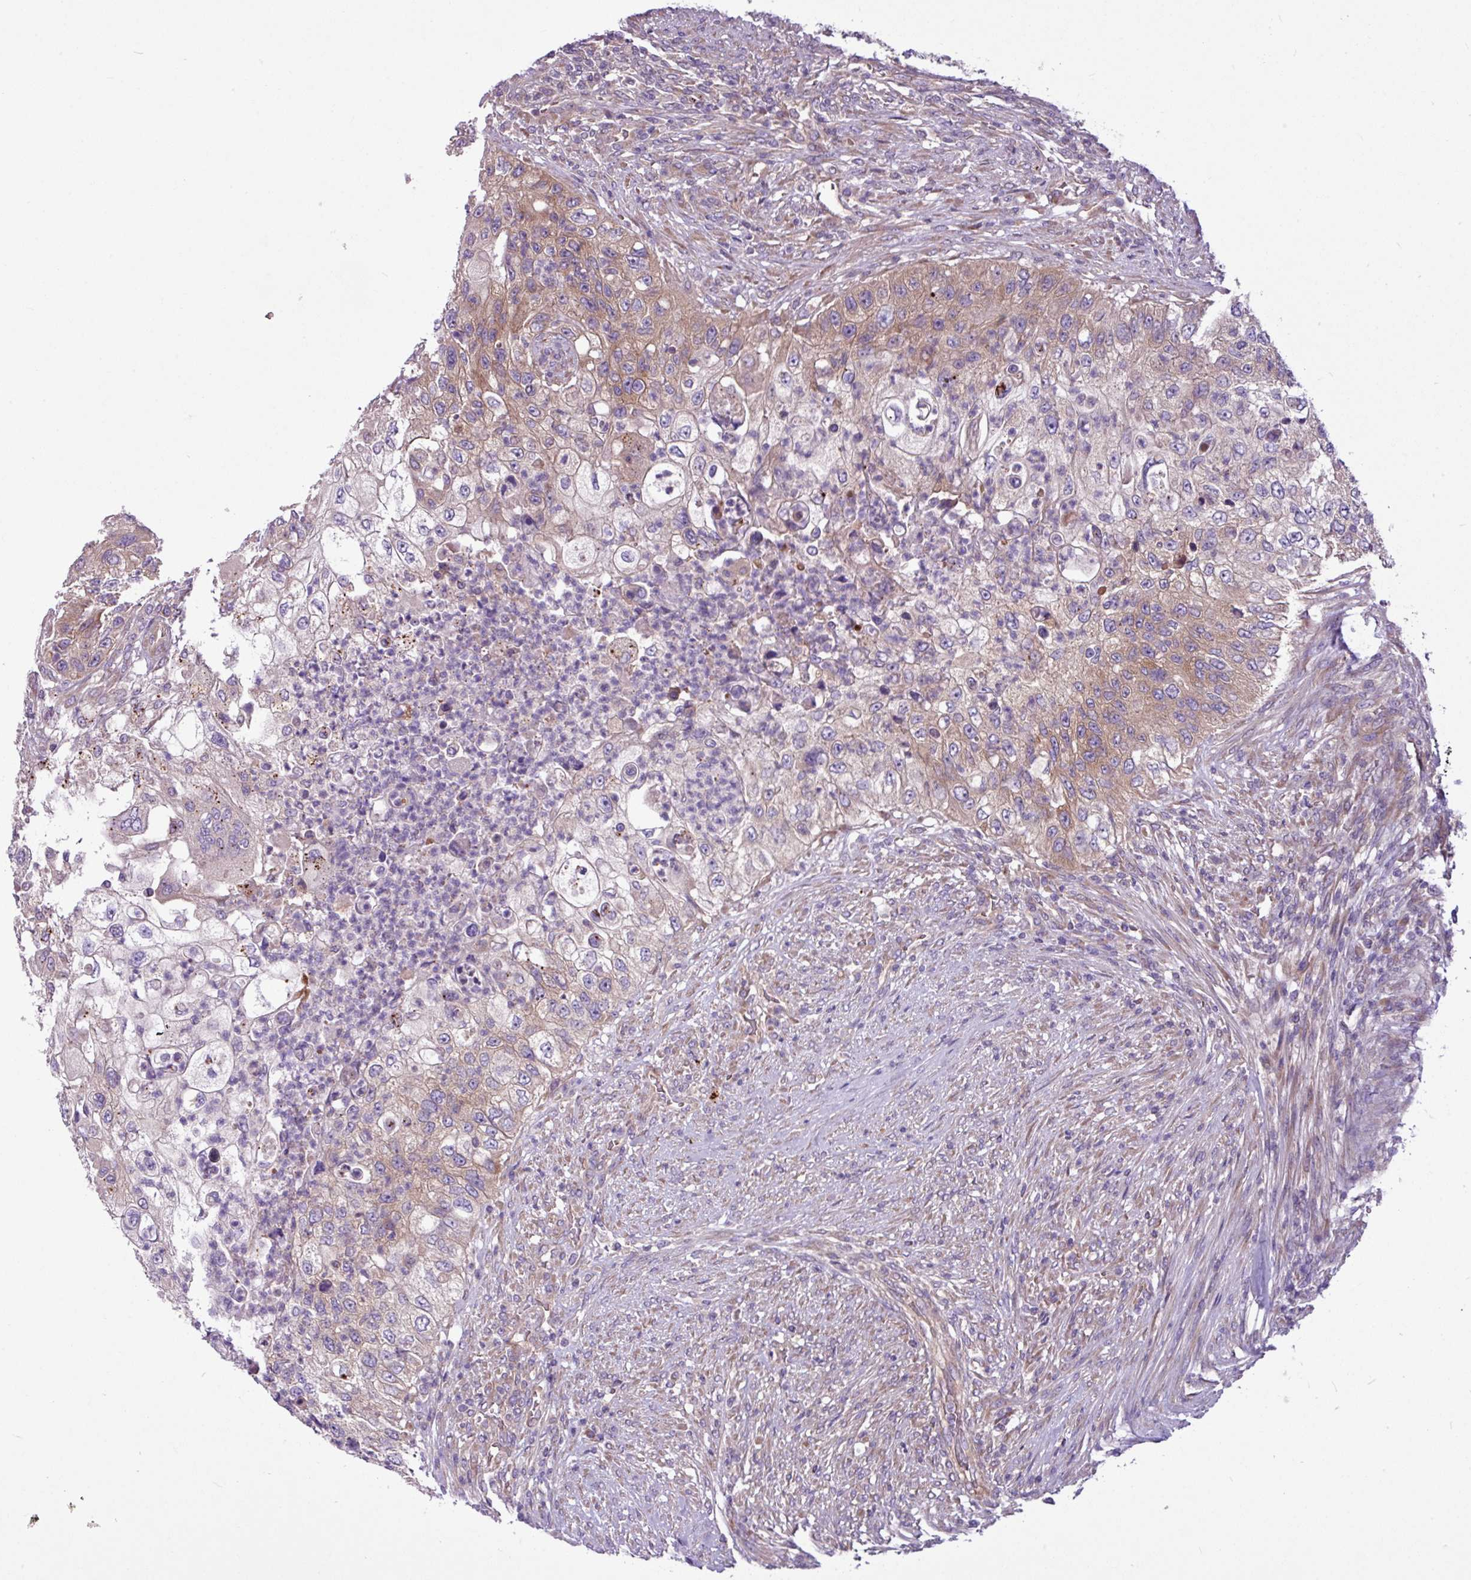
{"staining": {"intensity": "moderate", "quantity": "25%-75%", "location": "cytoplasmic/membranous"}, "tissue": "urothelial cancer", "cell_type": "Tumor cells", "image_type": "cancer", "snomed": [{"axis": "morphology", "description": "Urothelial carcinoma, High grade"}, {"axis": "topography", "description": "Urinary bladder"}], "caption": "Immunohistochemistry (DAB) staining of urothelial cancer demonstrates moderate cytoplasmic/membranous protein expression in about 25%-75% of tumor cells. Nuclei are stained in blue.", "gene": "MROH2A", "patient": {"sex": "female", "age": 60}}